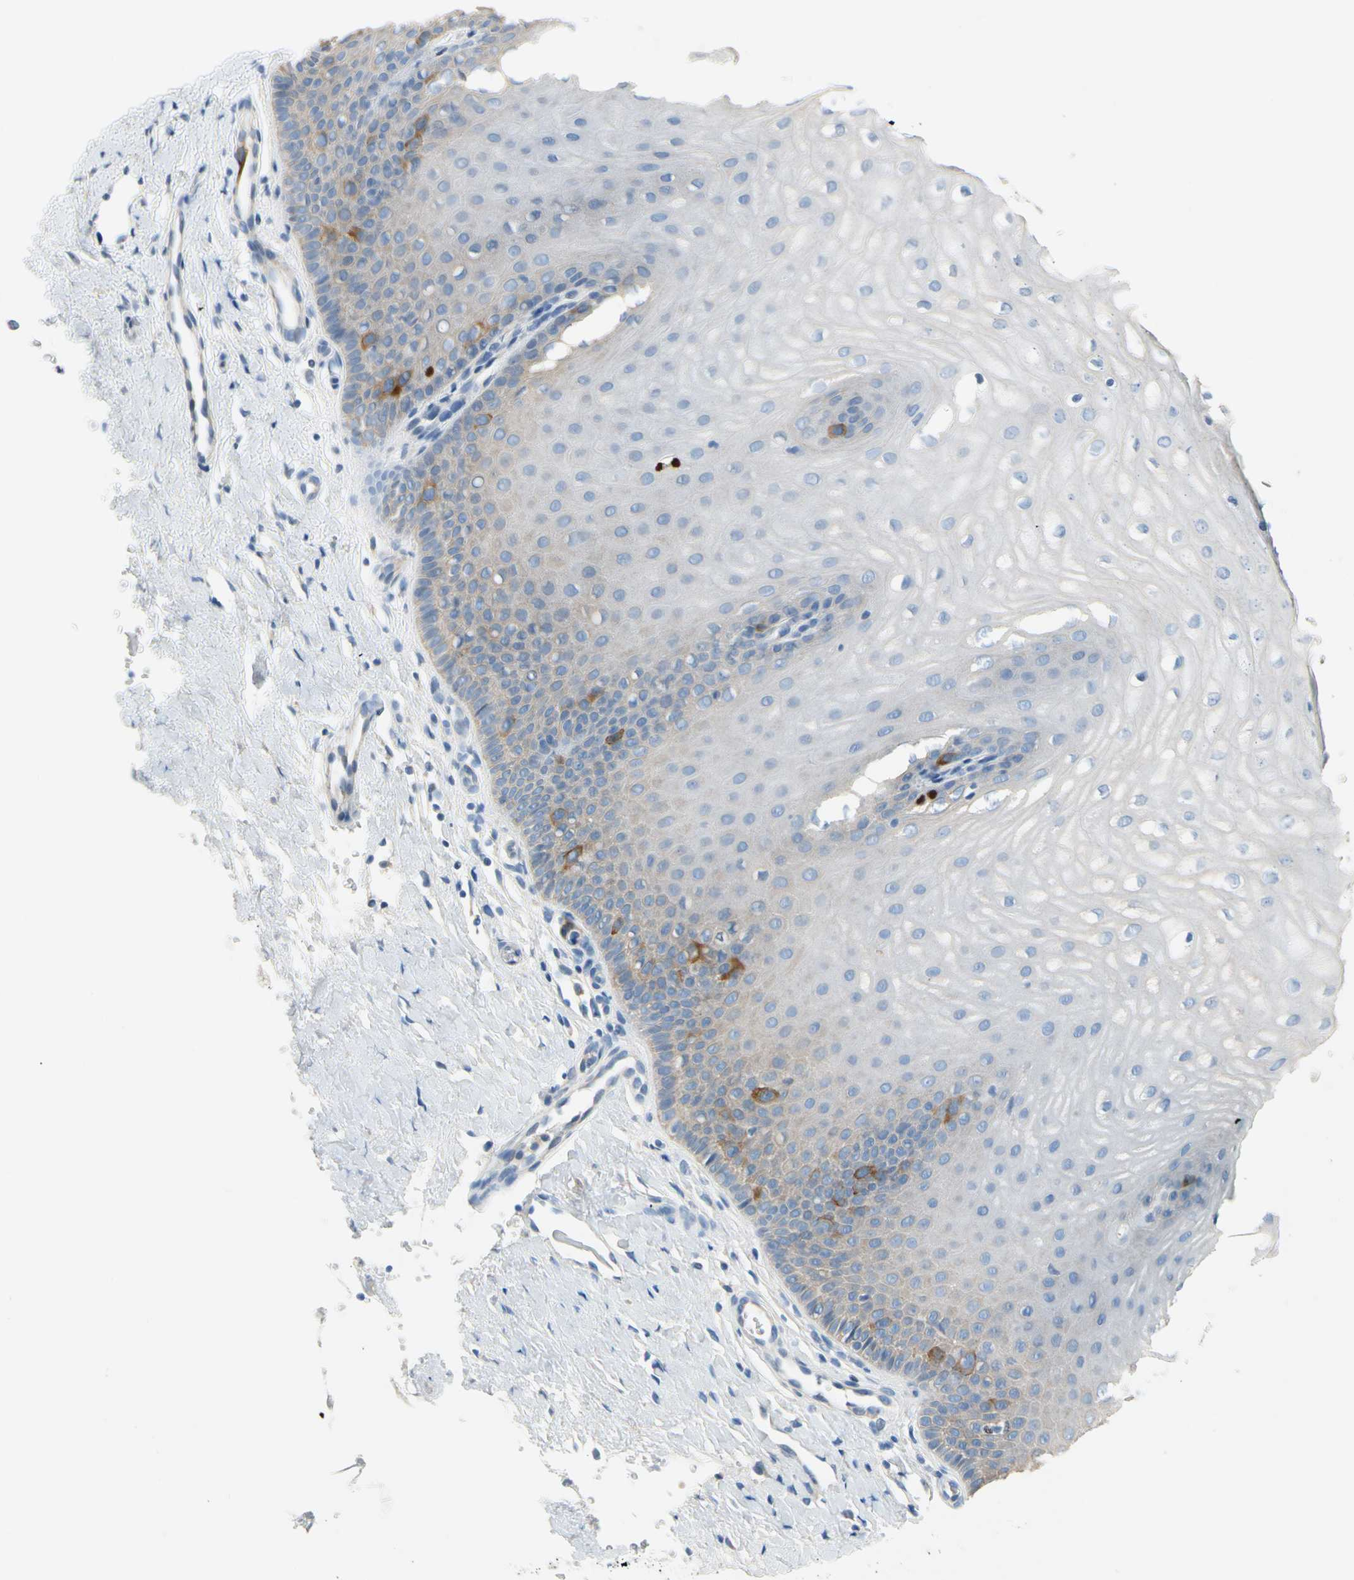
{"staining": {"intensity": "weak", "quantity": "<25%", "location": "cytoplasmic/membranous"}, "tissue": "cervix", "cell_type": "Glandular cells", "image_type": "normal", "snomed": [{"axis": "morphology", "description": "Normal tissue, NOS"}, {"axis": "topography", "description": "Cervix"}], "caption": "Image shows no protein expression in glandular cells of normal cervix.", "gene": "CKAP2", "patient": {"sex": "female", "age": 55}}